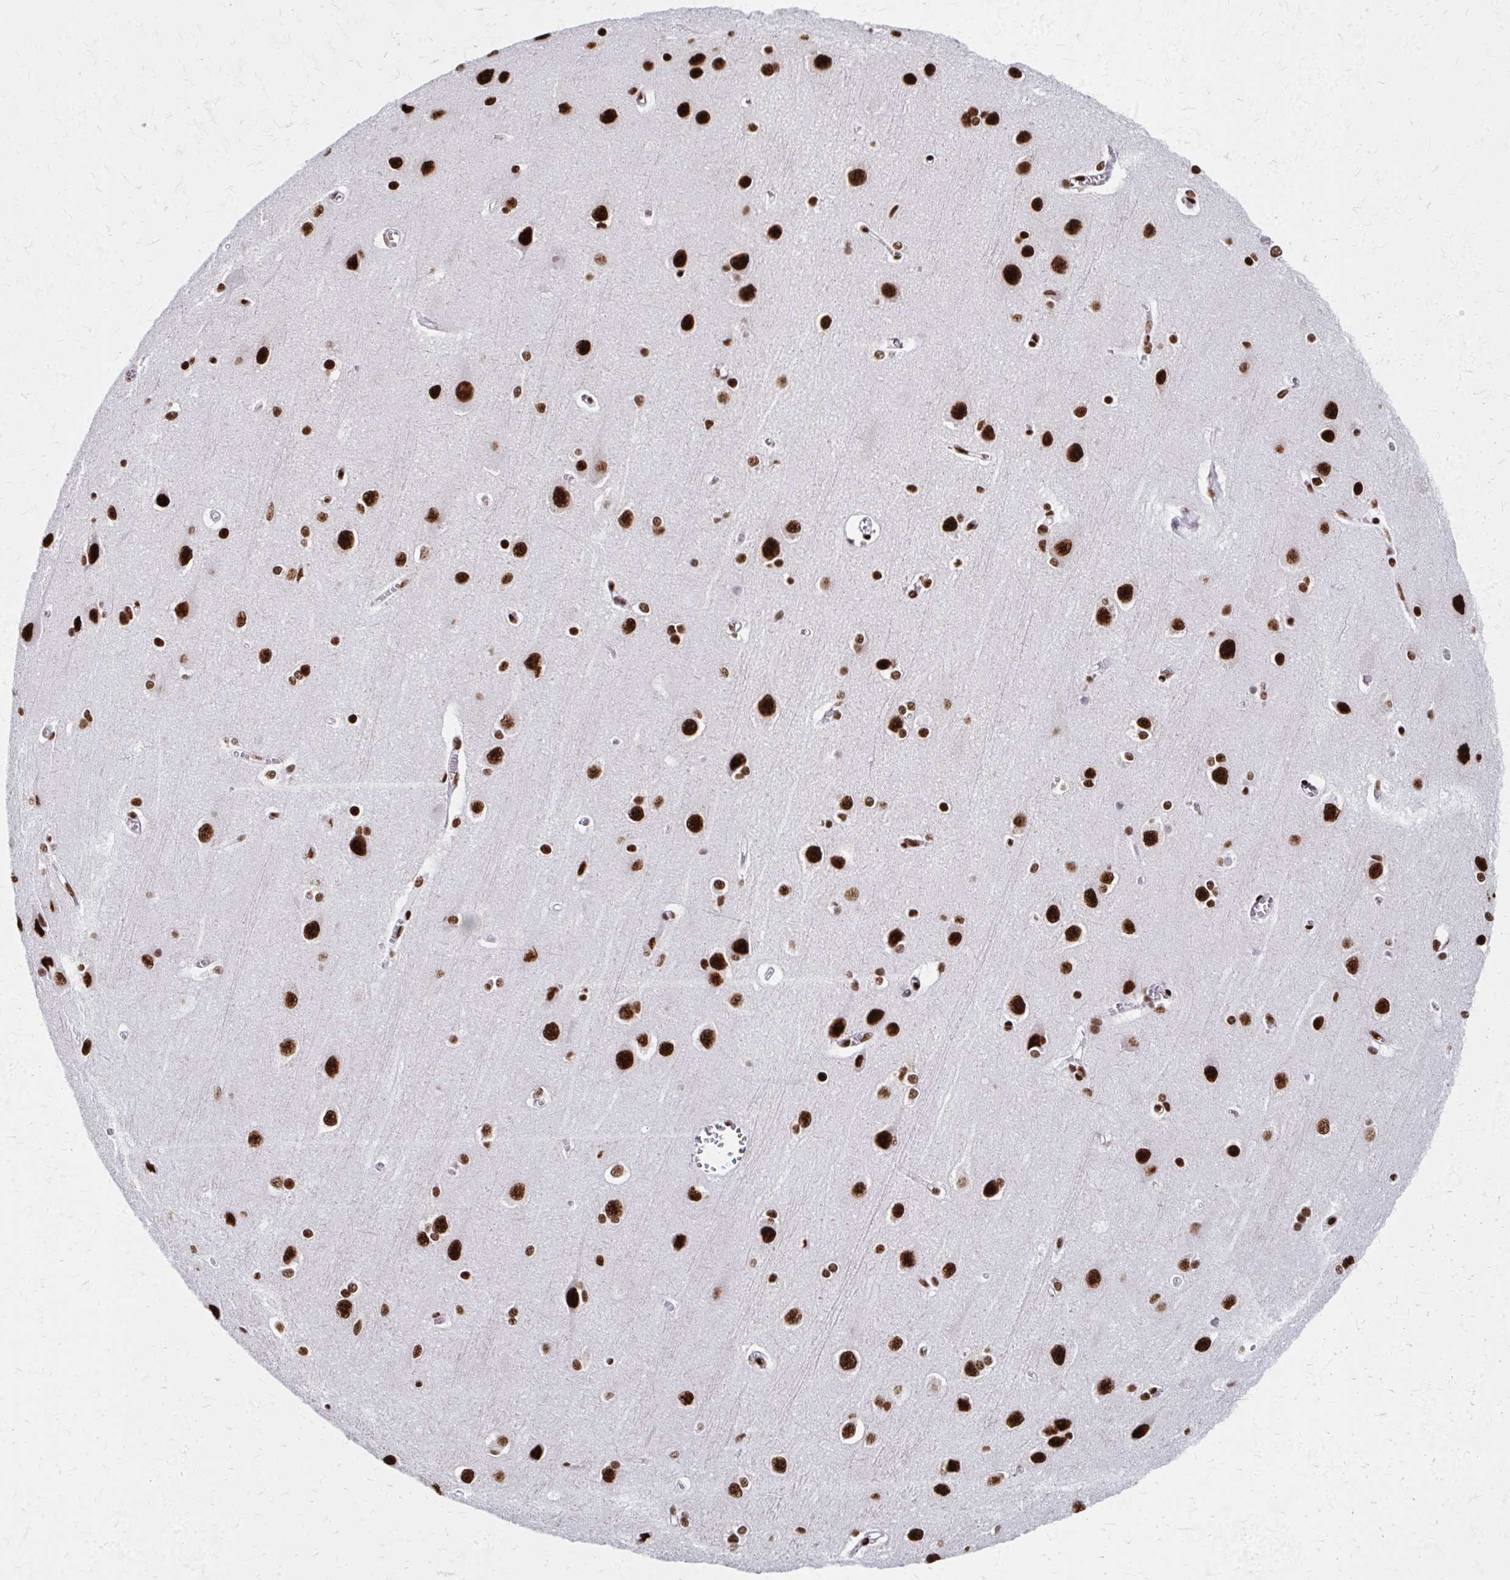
{"staining": {"intensity": "strong", "quantity": "25%-75%", "location": "nuclear"}, "tissue": "cerebral cortex", "cell_type": "Endothelial cells", "image_type": "normal", "snomed": [{"axis": "morphology", "description": "Normal tissue, NOS"}, {"axis": "topography", "description": "Cerebral cortex"}], "caption": "The histopathology image reveals a brown stain indicating the presence of a protein in the nuclear of endothelial cells in cerebral cortex. (brown staining indicates protein expression, while blue staining denotes nuclei).", "gene": "CNKSR3", "patient": {"sex": "male", "age": 37}}